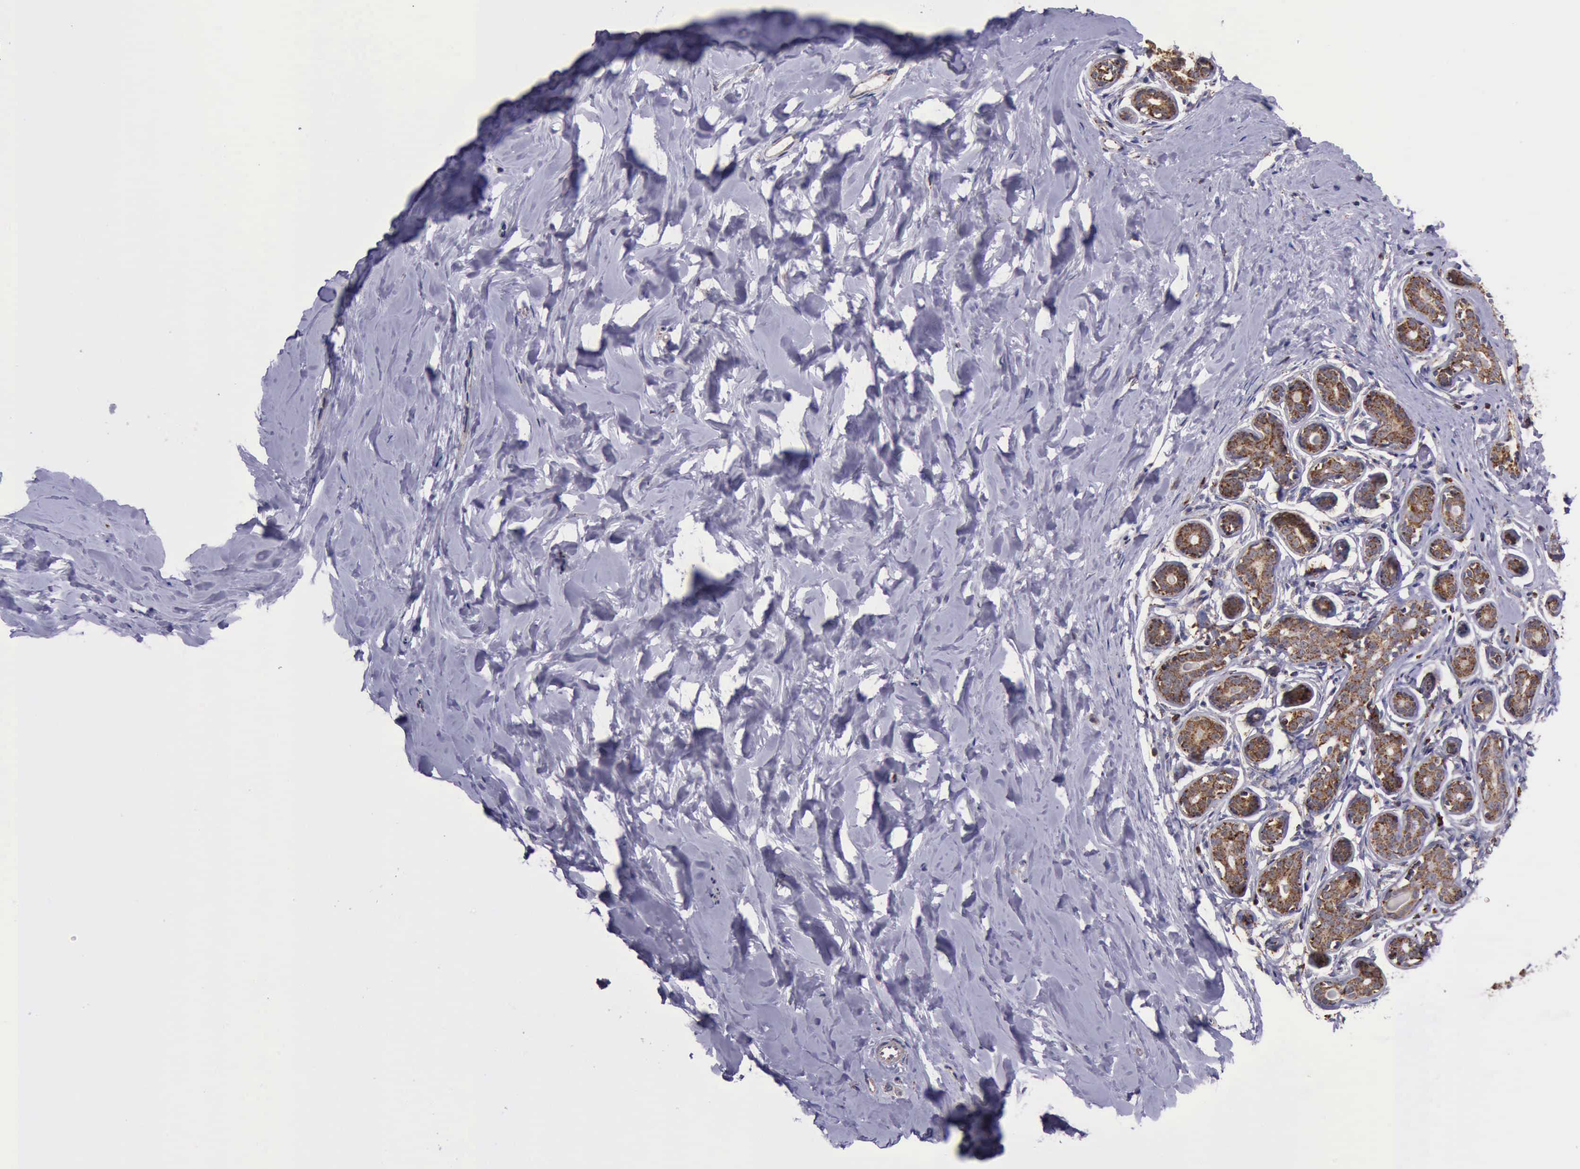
{"staining": {"intensity": "negative", "quantity": "none", "location": "none"}, "tissue": "breast", "cell_type": "Adipocytes", "image_type": "normal", "snomed": [{"axis": "morphology", "description": "Normal tissue, NOS"}, {"axis": "topography", "description": "Breast"}], "caption": "Histopathology image shows no protein positivity in adipocytes of unremarkable breast. (Stains: DAB IHC with hematoxylin counter stain, Microscopy: brightfield microscopy at high magnification).", "gene": "TXN2", "patient": {"sex": "female", "age": 22}}